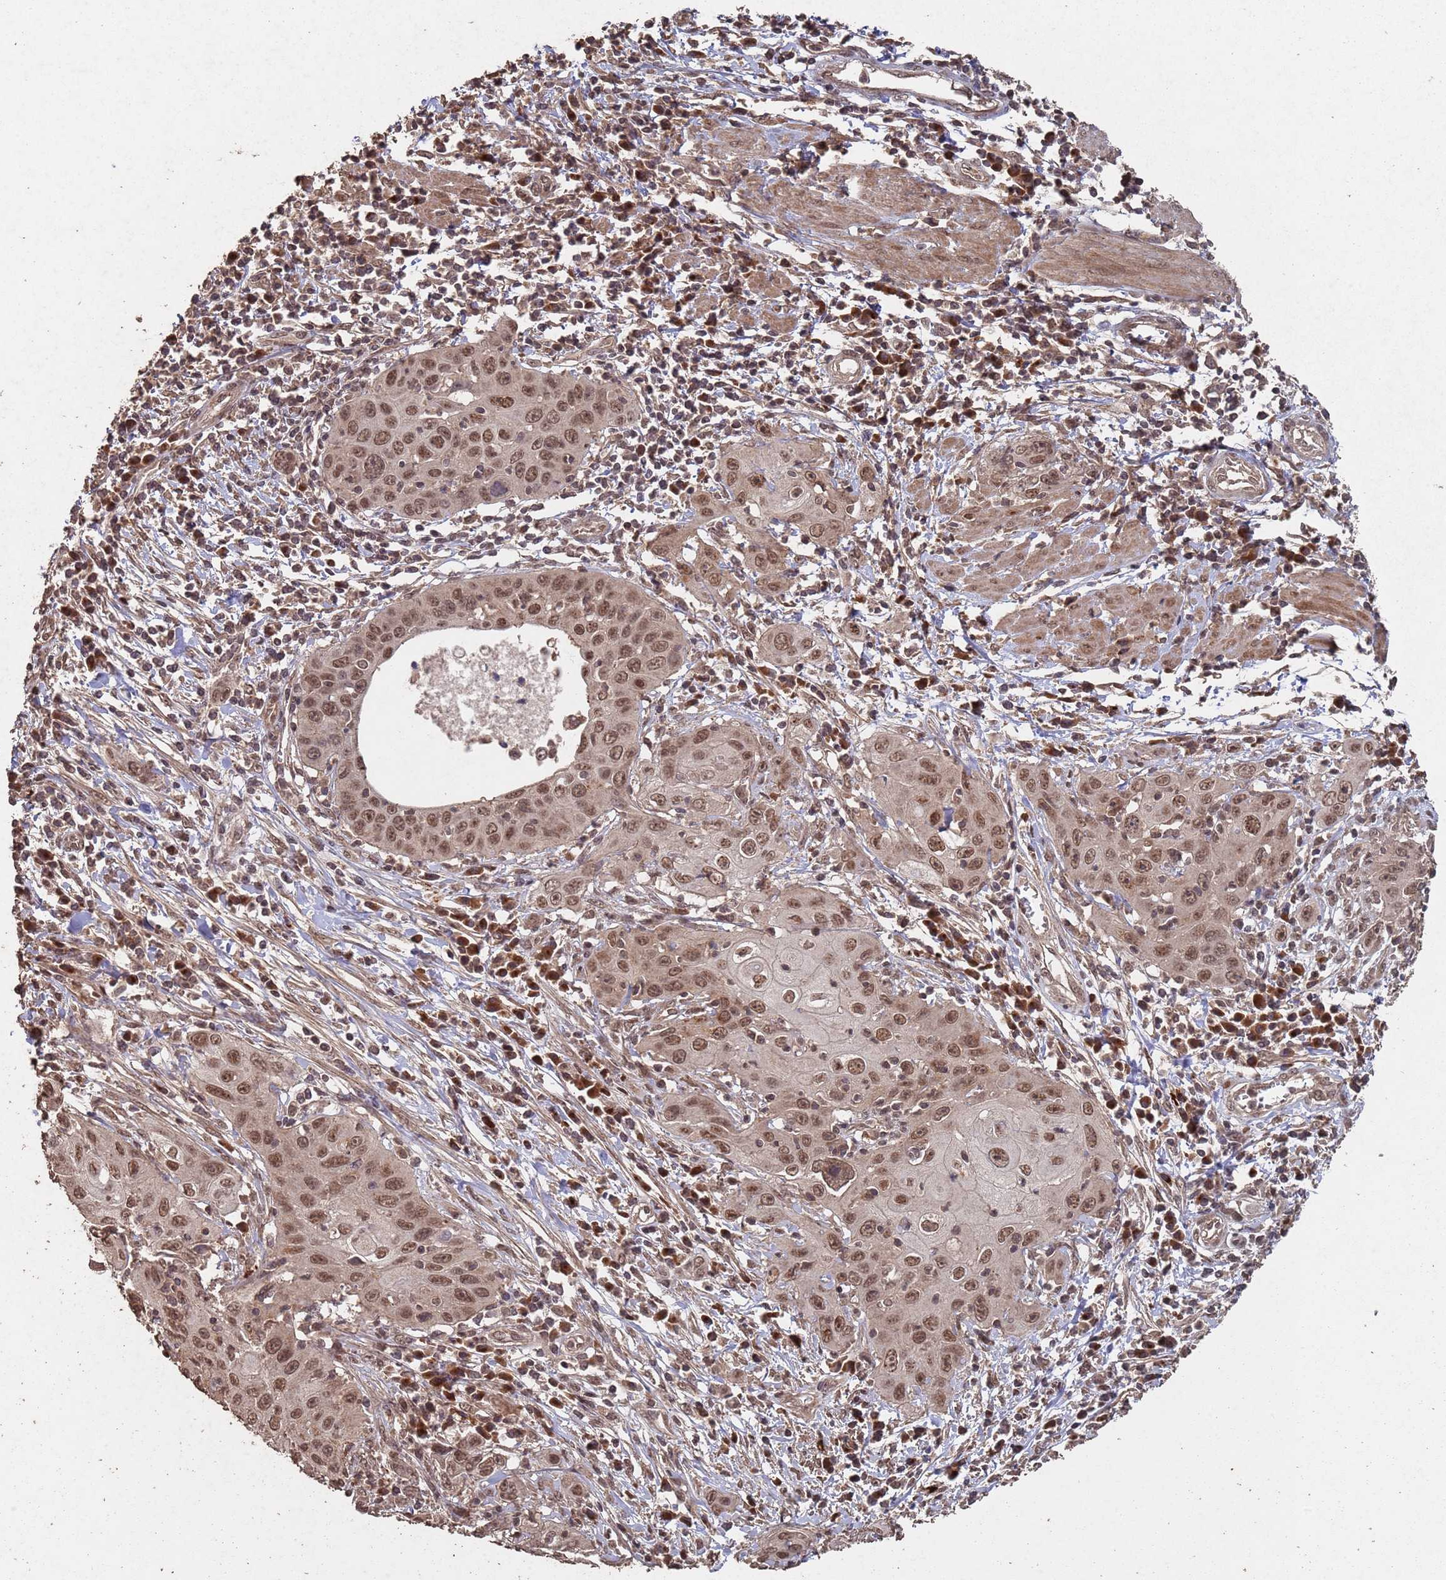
{"staining": {"intensity": "moderate", "quantity": ">75%", "location": "nuclear"}, "tissue": "cervical cancer", "cell_type": "Tumor cells", "image_type": "cancer", "snomed": [{"axis": "morphology", "description": "Squamous cell carcinoma, NOS"}, {"axis": "topography", "description": "Cervix"}], "caption": "Cervical cancer stained with a brown dye shows moderate nuclear positive expression in about >75% of tumor cells.", "gene": "FRAT1", "patient": {"sex": "female", "age": 36}}